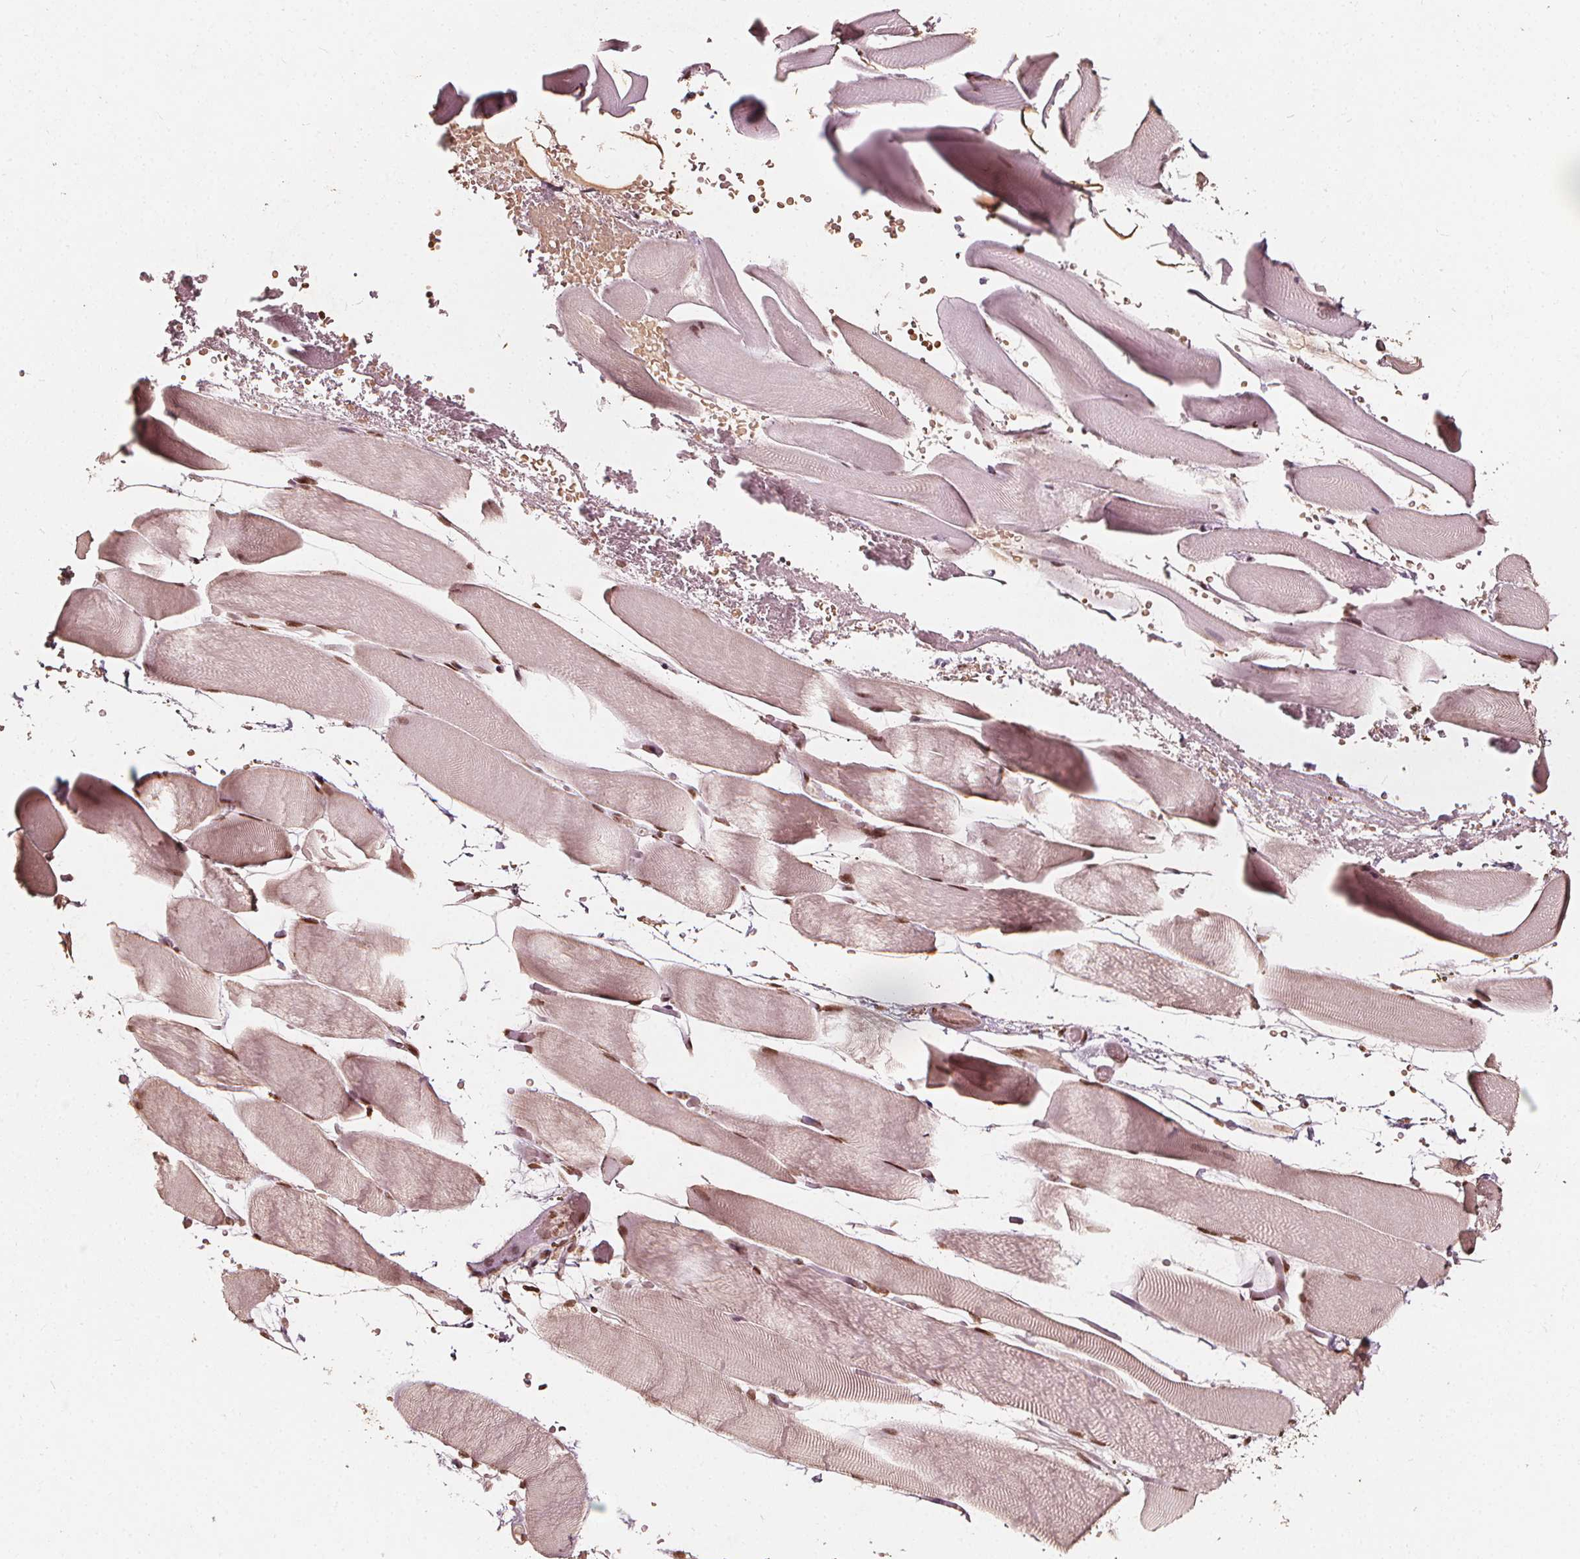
{"staining": {"intensity": "moderate", "quantity": ">75%", "location": "nuclear"}, "tissue": "skeletal muscle", "cell_type": "Myocytes", "image_type": "normal", "snomed": [{"axis": "morphology", "description": "Normal tissue, NOS"}, {"axis": "topography", "description": "Skeletal muscle"}], "caption": "A photomicrograph showing moderate nuclear positivity in about >75% of myocytes in normal skeletal muscle, as visualized by brown immunohistochemical staining.", "gene": "H3C14", "patient": {"sex": "female", "age": 37}}